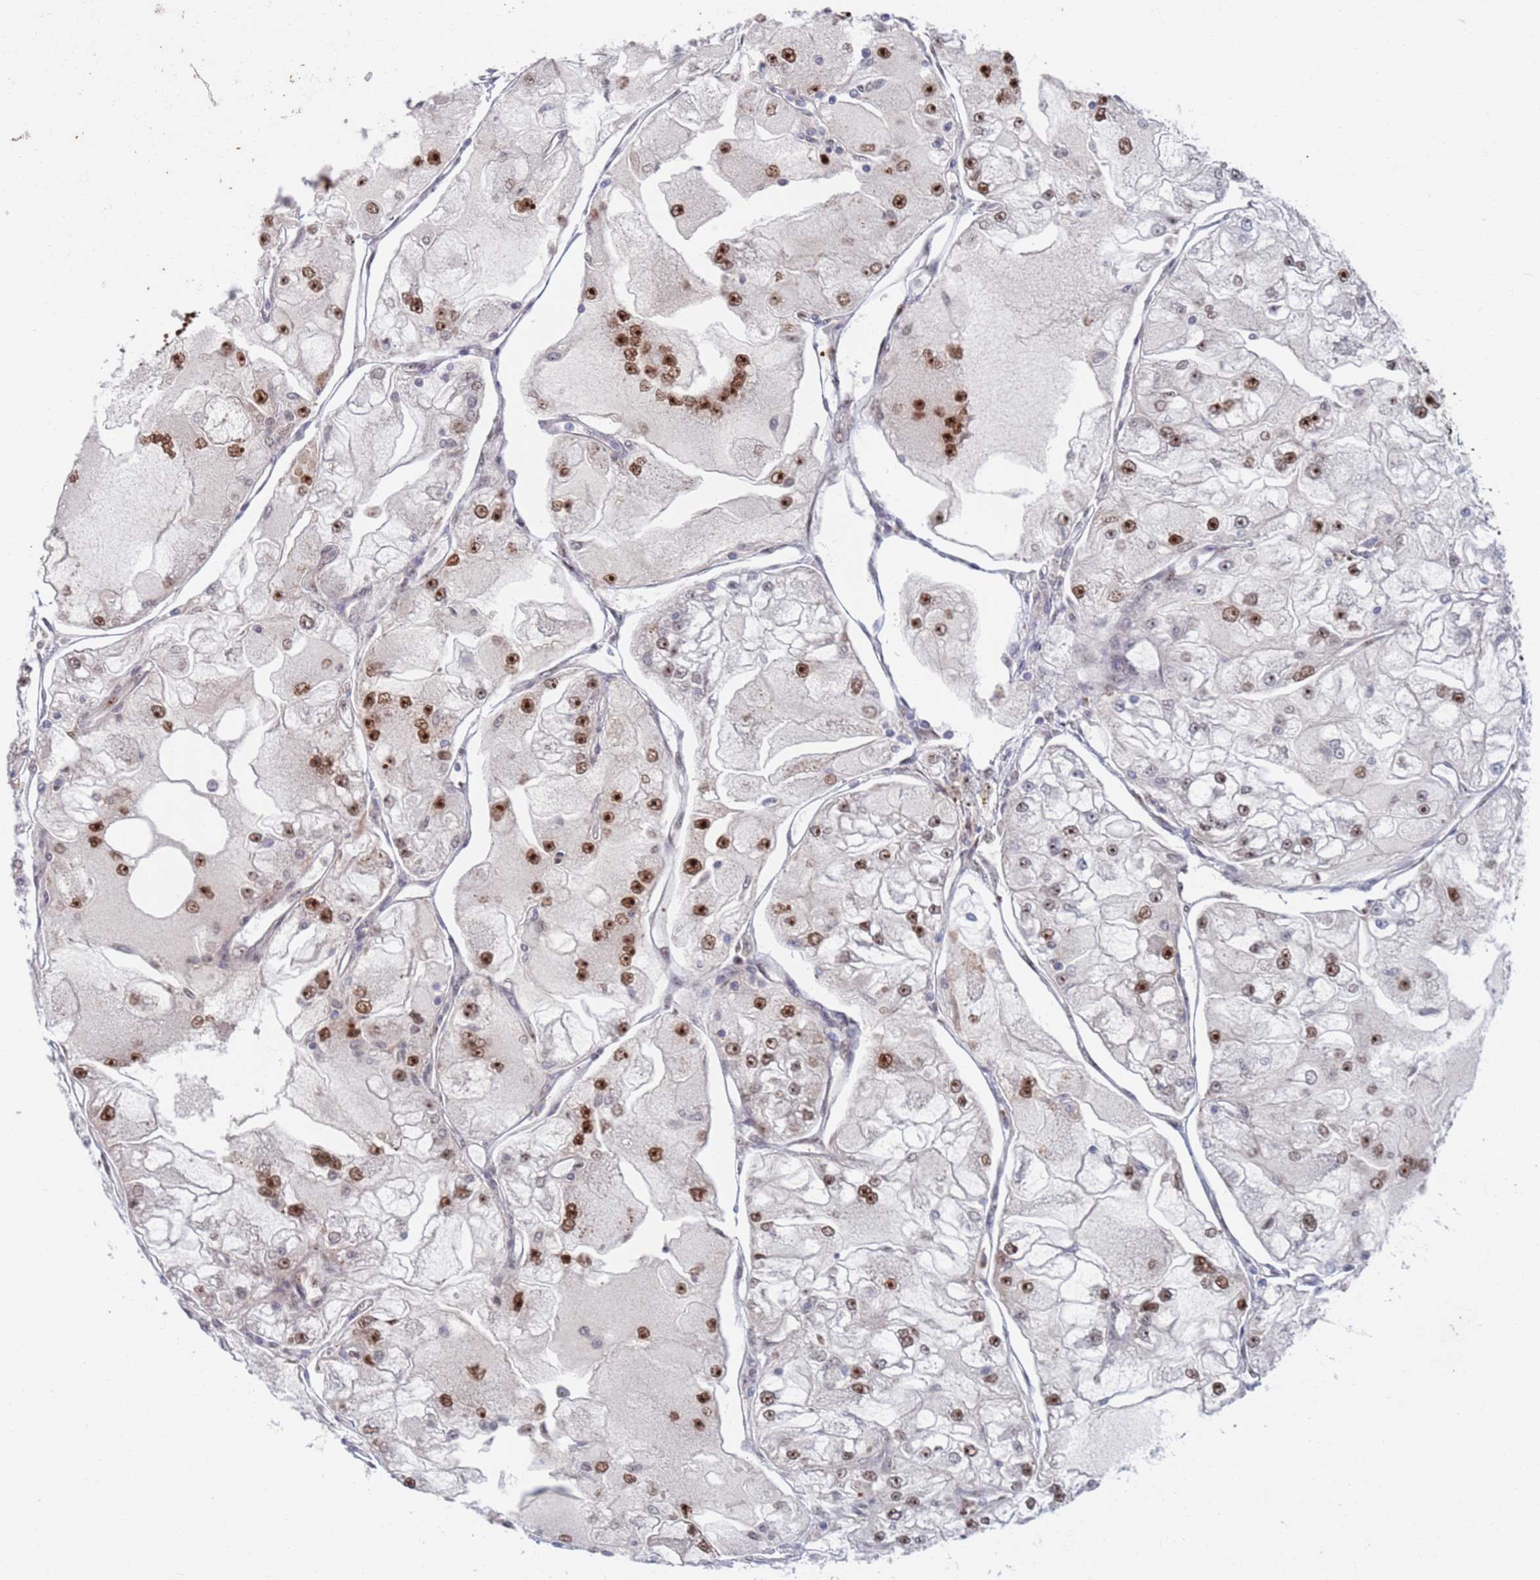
{"staining": {"intensity": "moderate", "quantity": ">75%", "location": "nuclear"}, "tissue": "renal cancer", "cell_type": "Tumor cells", "image_type": "cancer", "snomed": [{"axis": "morphology", "description": "Adenocarcinoma, NOS"}, {"axis": "topography", "description": "Kidney"}], "caption": "IHC photomicrograph of renal cancer (adenocarcinoma) stained for a protein (brown), which exhibits medium levels of moderate nuclear expression in about >75% of tumor cells.", "gene": "RPP25", "patient": {"sex": "female", "age": 72}}